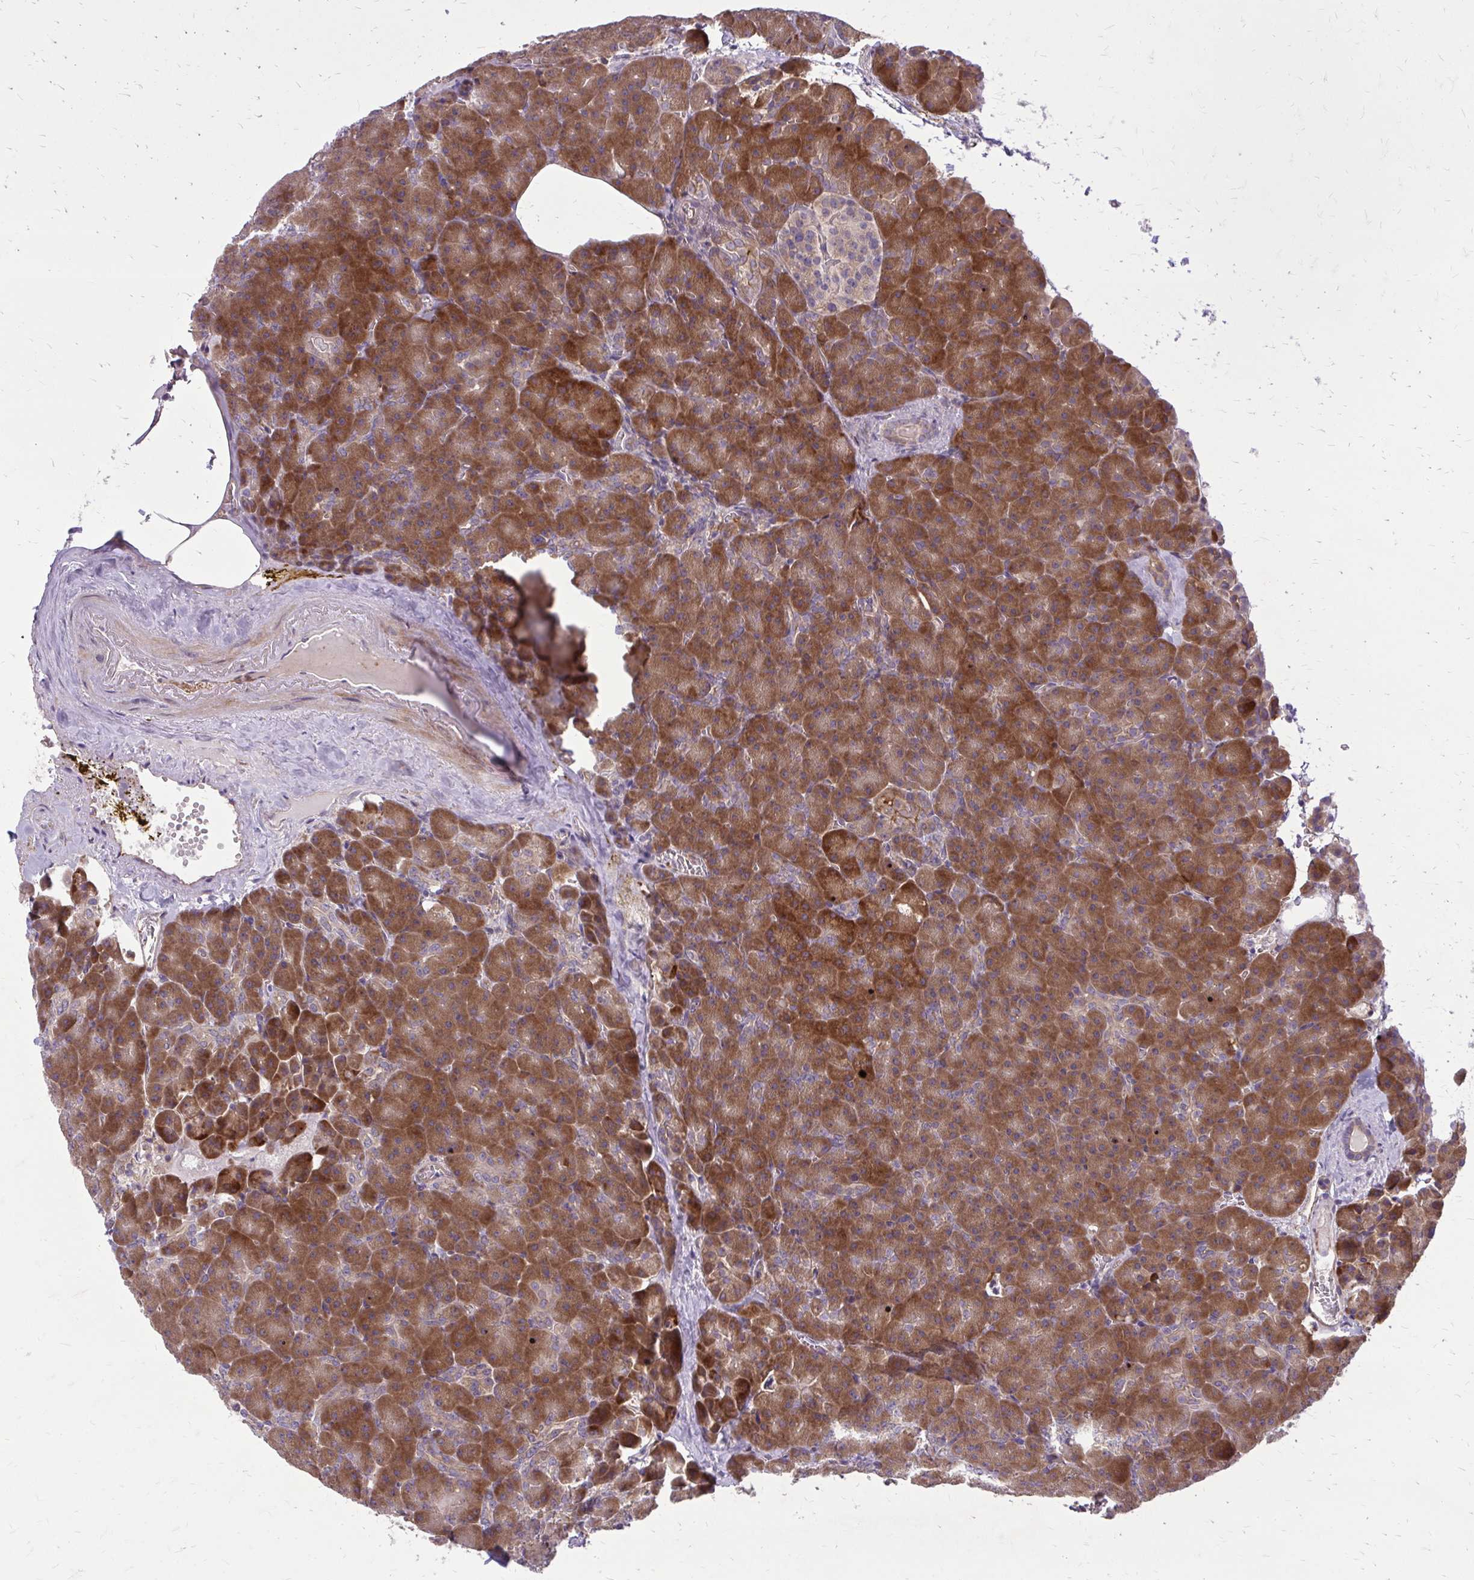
{"staining": {"intensity": "strong", "quantity": ">75%", "location": "cytoplasmic/membranous"}, "tissue": "pancreas", "cell_type": "Exocrine glandular cells", "image_type": "normal", "snomed": [{"axis": "morphology", "description": "Normal tissue, NOS"}, {"axis": "topography", "description": "Pancreas"}], "caption": "Pancreas stained with a brown dye demonstrates strong cytoplasmic/membranous positive staining in about >75% of exocrine glandular cells.", "gene": "OXNAD1", "patient": {"sex": "female", "age": 74}}